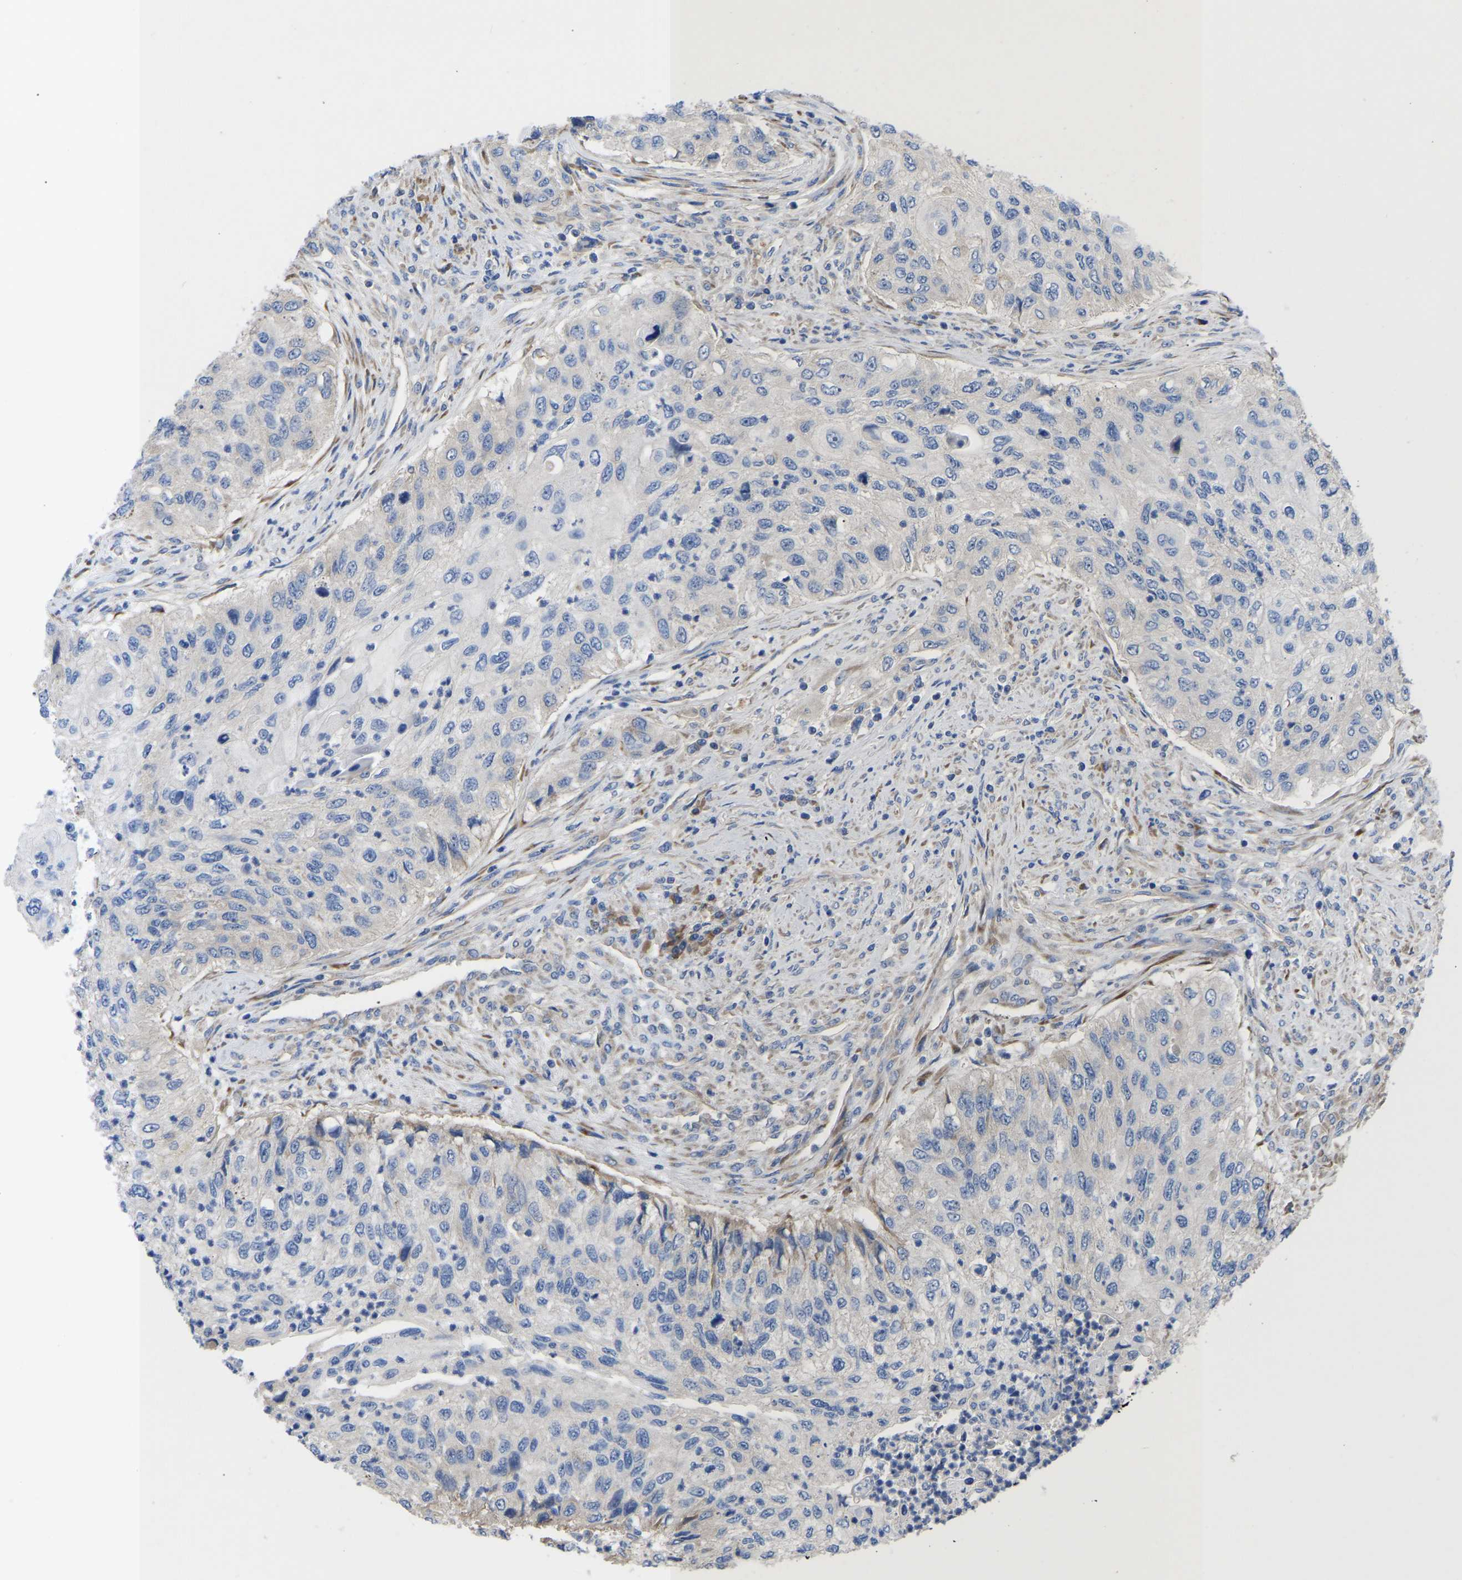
{"staining": {"intensity": "negative", "quantity": "none", "location": "none"}, "tissue": "urothelial cancer", "cell_type": "Tumor cells", "image_type": "cancer", "snomed": [{"axis": "morphology", "description": "Urothelial carcinoma, High grade"}, {"axis": "topography", "description": "Urinary bladder"}], "caption": "High magnification brightfield microscopy of high-grade urothelial carcinoma stained with DAB (3,3'-diaminobenzidine) (brown) and counterstained with hematoxylin (blue): tumor cells show no significant positivity. (IHC, brightfield microscopy, high magnification).", "gene": "ABCA10", "patient": {"sex": "female", "age": 60}}